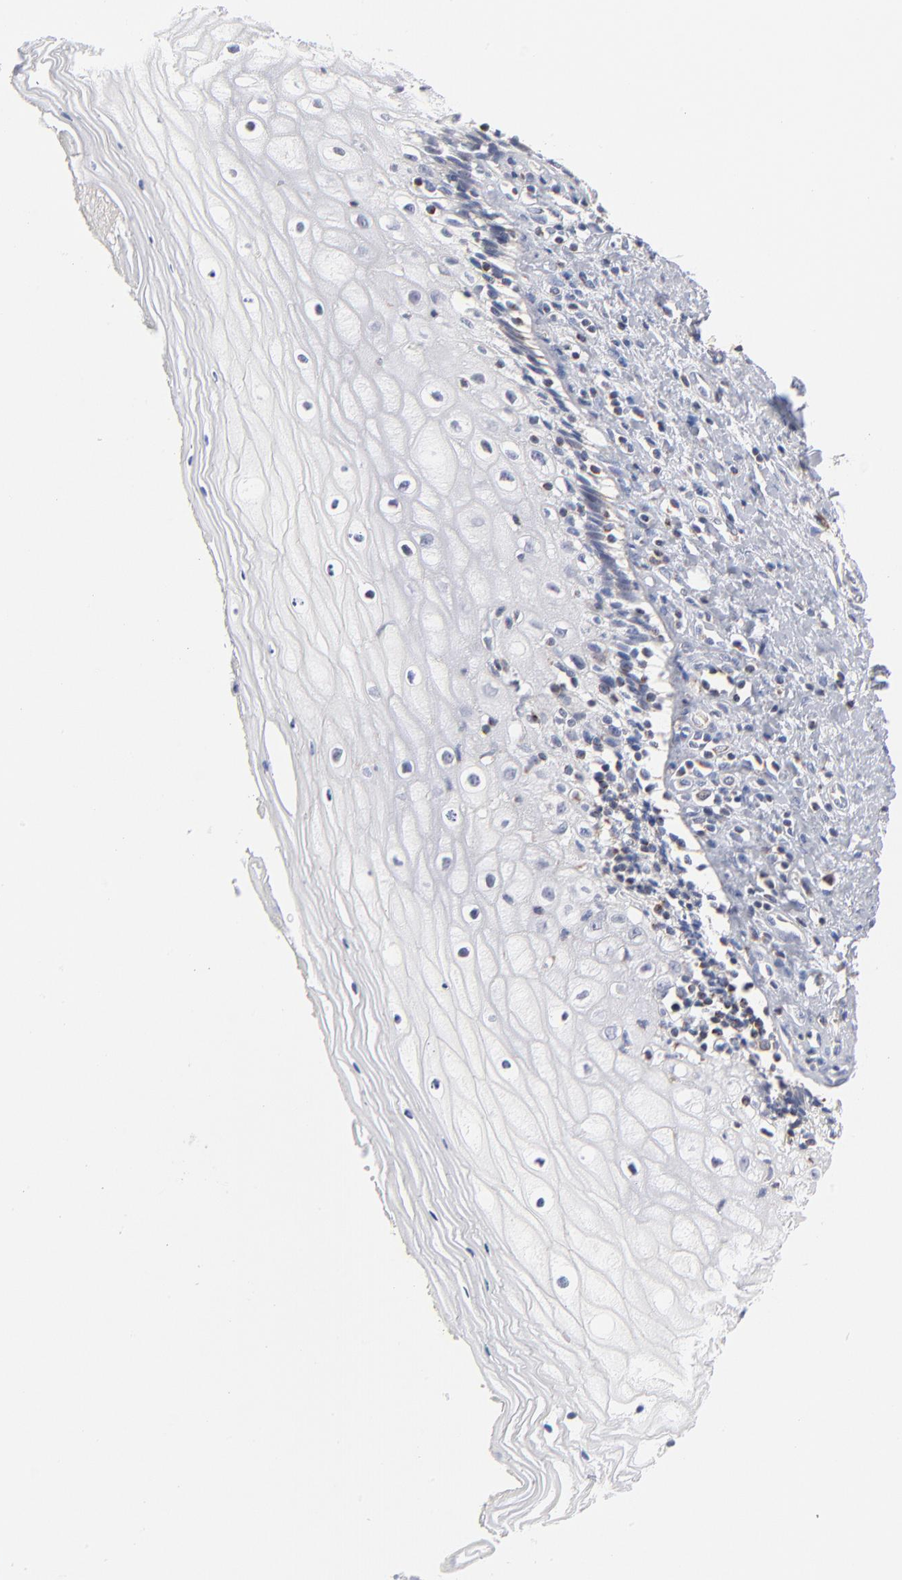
{"staining": {"intensity": "moderate", "quantity": "<25%", "location": "cytoplasmic/membranous"}, "tissue": "vagina", "cell_type": "Squamous epithelial cells", "image_type": "normal", "snomed": [{"axis": "morphology", "description": "Normal tissue, NOS"}, {"axis": "topography", "description": "Vagina"}], "caption": "IHC image of benign vagina stained for a protein (brown), which shows low levels of moderate cytoplasmic/membranous positivity in about <25% of squamous epithelial cells.", "gene": "MRPL58", "patient": {"sex": "female", "age": 46}}